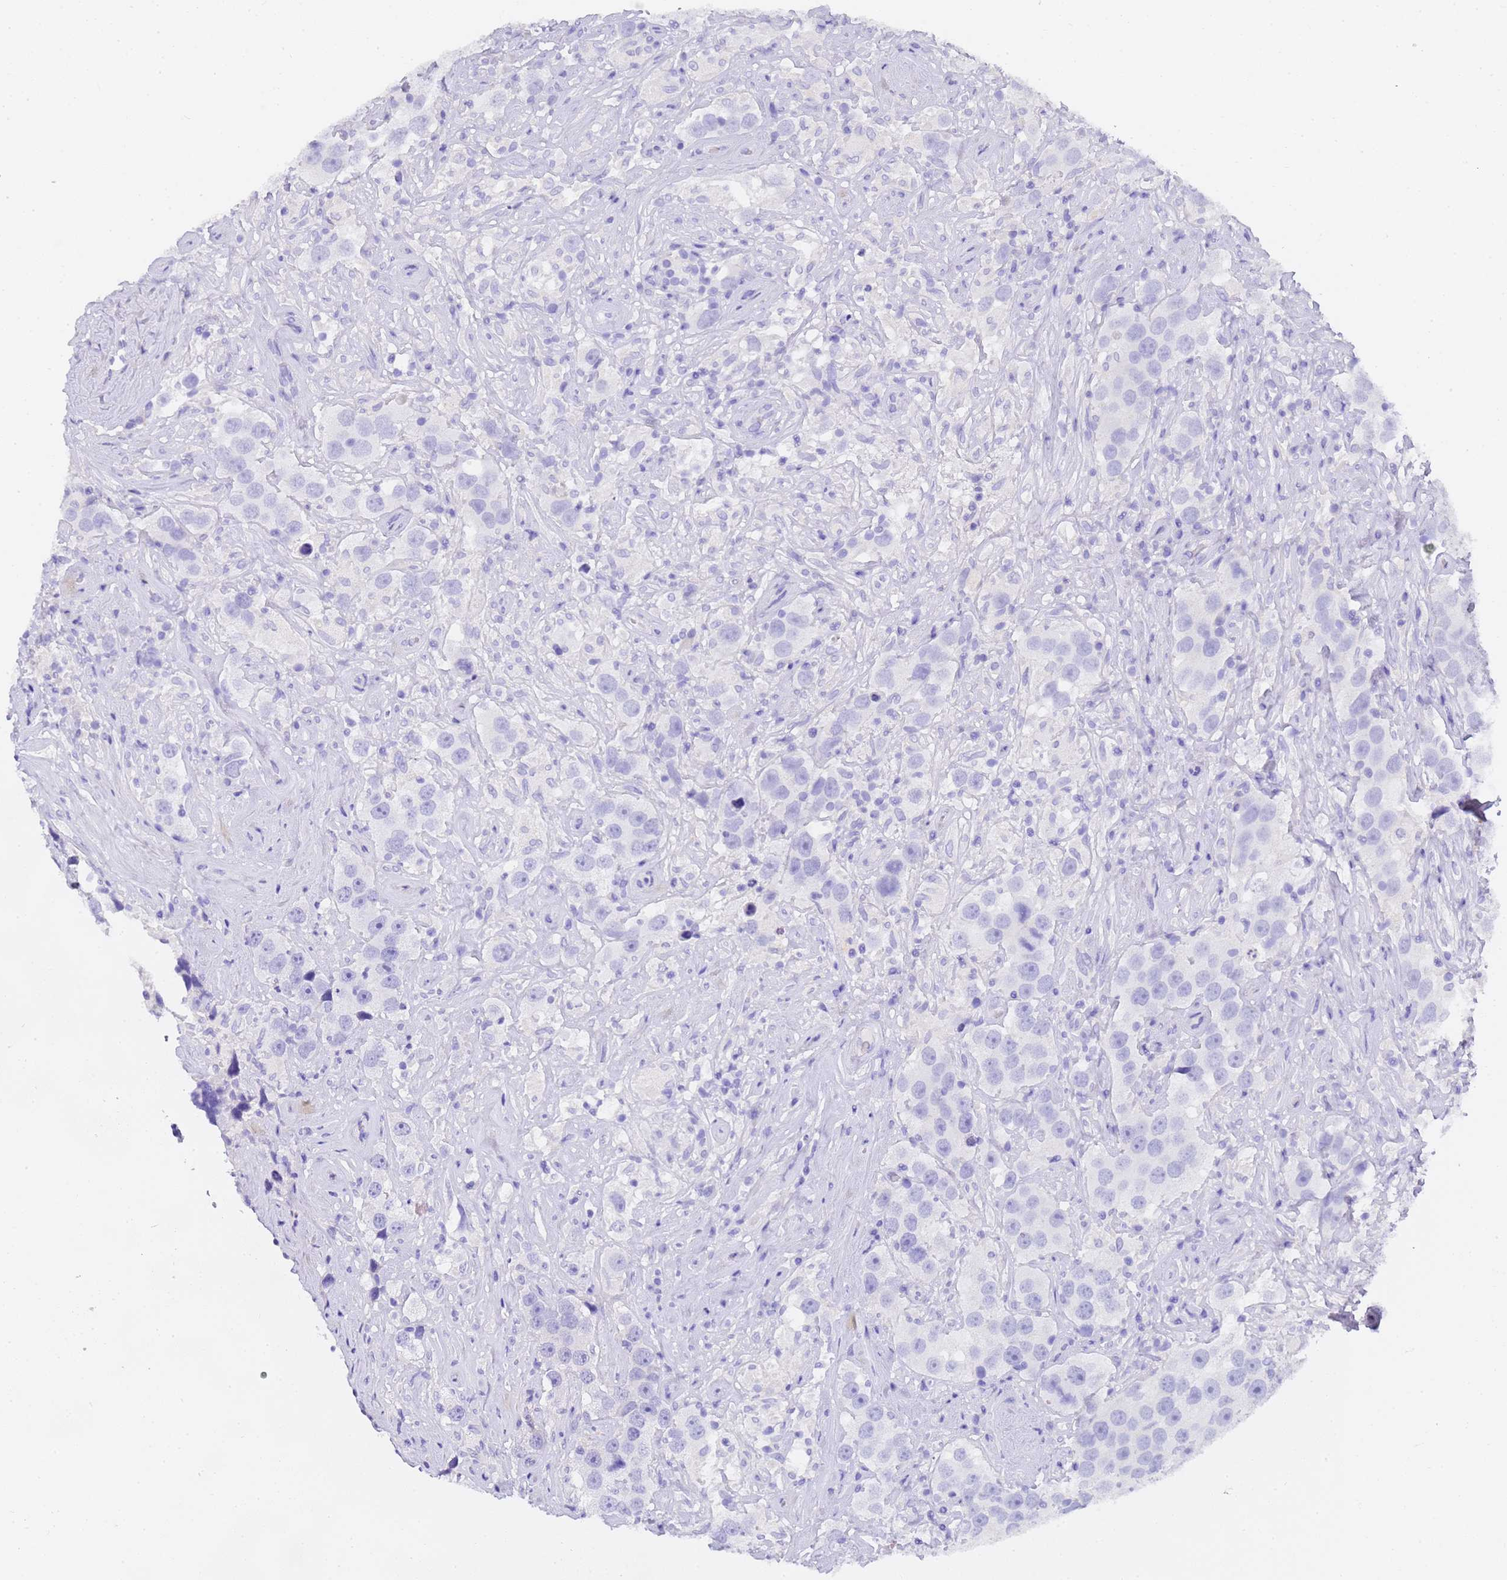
{"staining": {"intensity": "negative", "quantity": "none", "location": "none"}, "tissue": "testis cancer", "cell_type": "Tumor cells", "image_type": "cancer", "snomed": [{"axis": "morphology", "description": "Seminoma, NOS"}, {"axis": "topography", "description": "Testis"}], "caption": "Histopathology image shows no protein staining in tumor cells of testis seminoma tissue. The staining was performed using DAB to visualize the protein expression in brown, while the nuclei were stained in blue with hematoxylin (Magnification: 20x).", "gene": "GABRA1", "patient": {"sex": "male", "age": 49}}